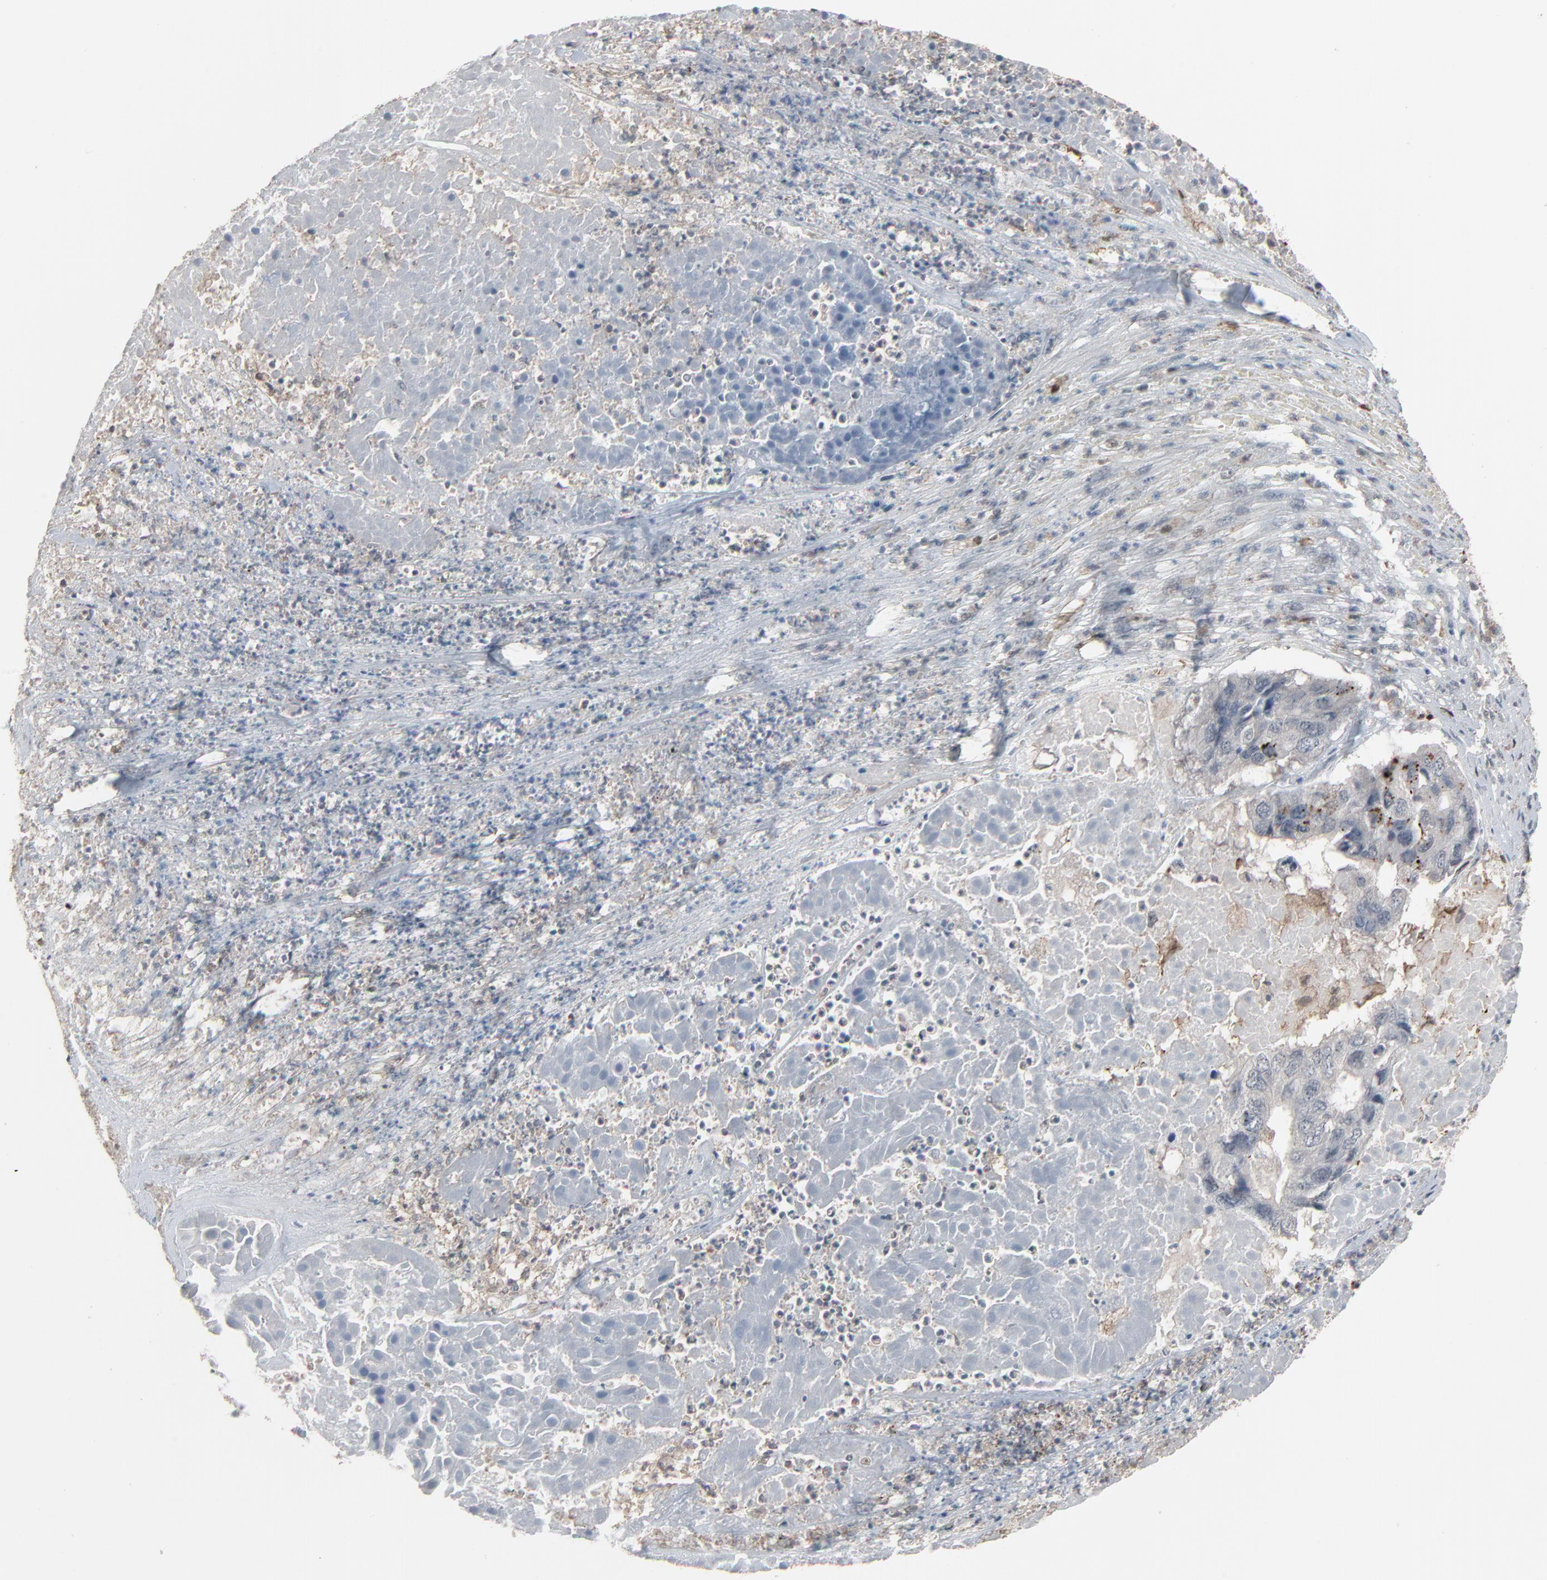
{"staining": {"intensity": "moderate", "quantity": "<25%", "location": "cytoplasmic/membranous,nuclear"}, "tissue": "pancreatic cancer", "cell_type": "Tumor cells", "image_type": "cancer", "snomed": [{"axis": "morphology", "description": "Adenocarcinoma, NOS"}, {"axis": "topography", "description": "Pancreas"}], "caption": "DAB (3,3'-diaminobenzidine) immunohistochemical staining of pancreatic cancer shows moderate cytoplasmic/membranous and nuclear protein expression in approximately <25% of tumor cells.", "gene": "DOCK8", "patient": {"sex": "male", "age": 50}}